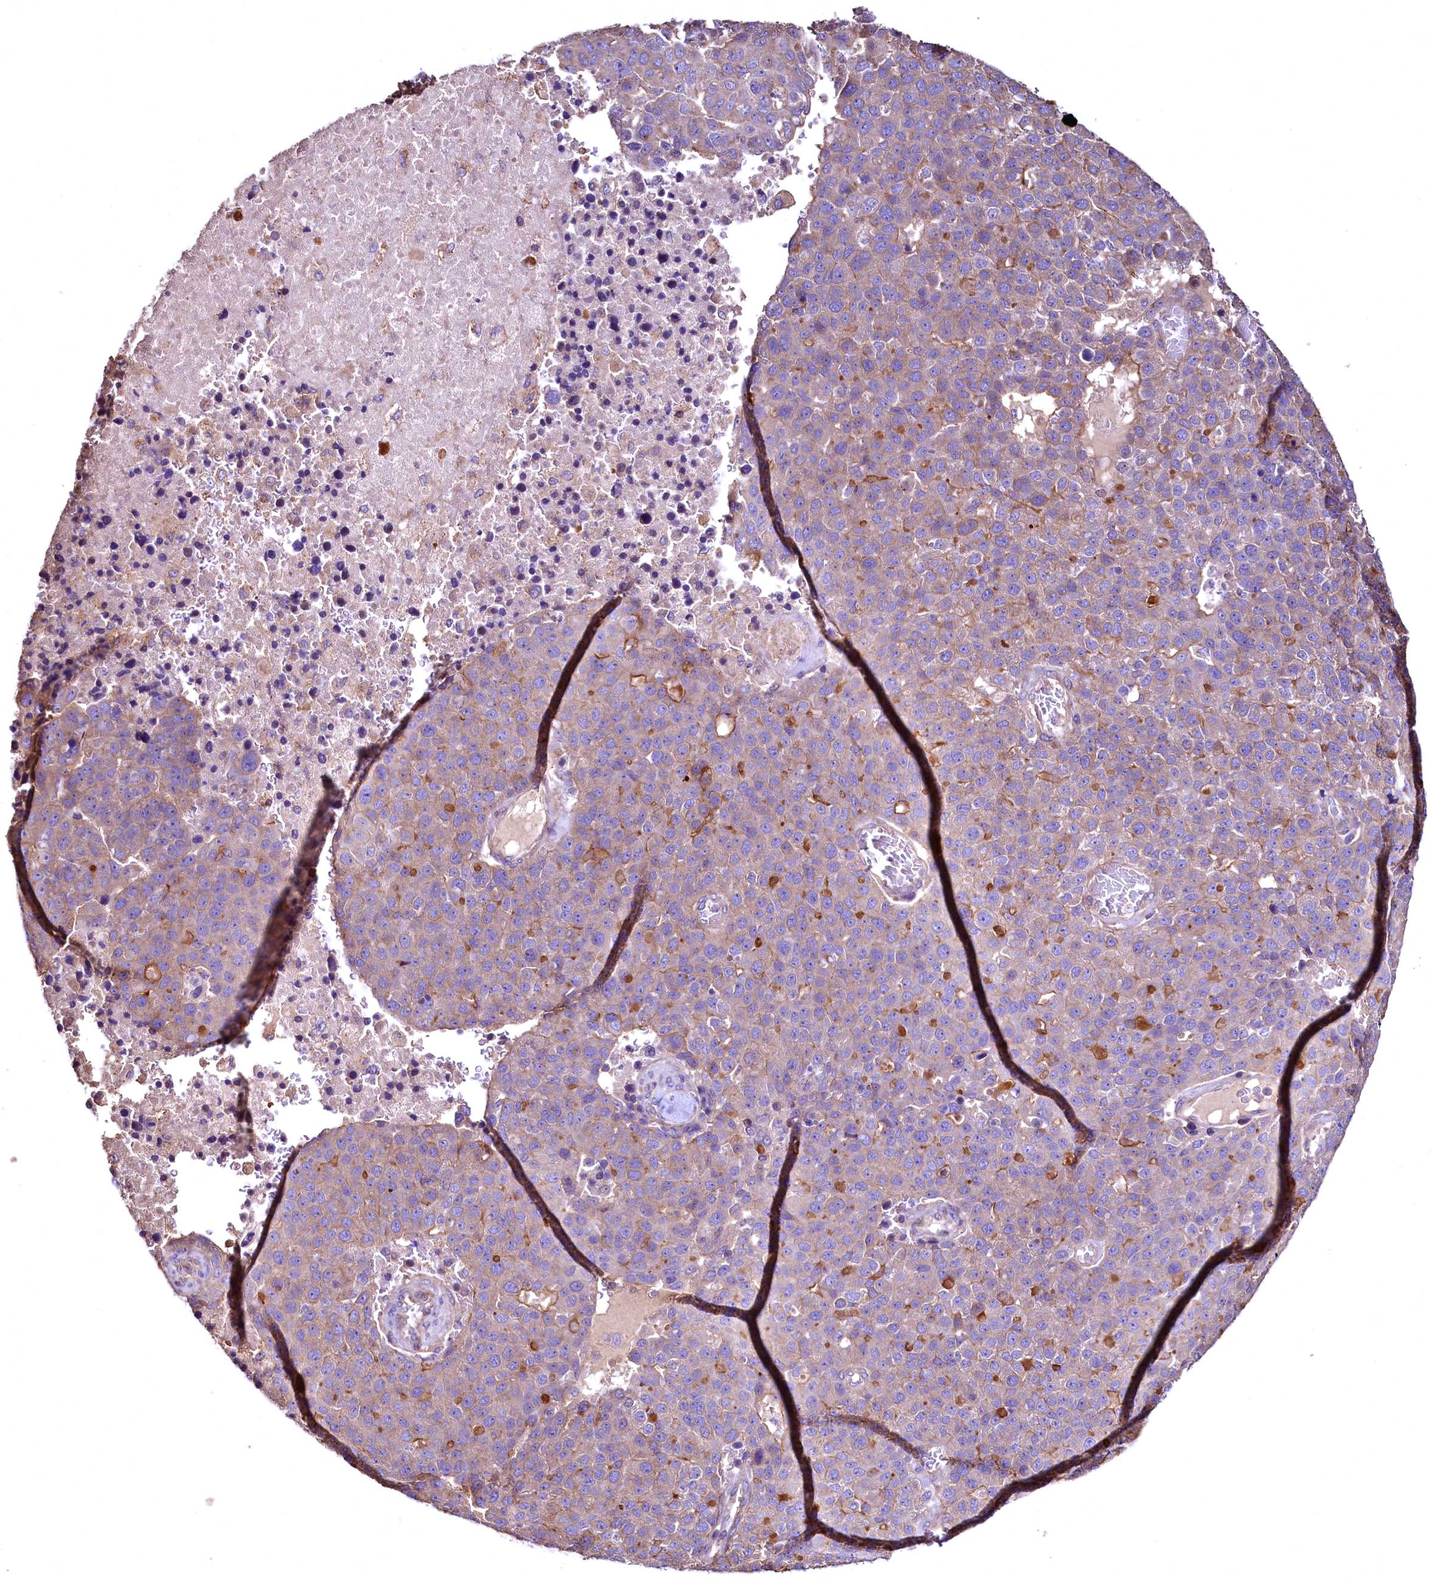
{"staining": {"intensity": "moderate", "quantity": ">75%", "location": "cytoplasmic/membranous"}, "tissue": "pancreatic cancer", "cell_type": "Tumor cells", "image_type": "cancer", "snomed": [{"axis": "morphology", "description": "Adenocarcinoma, NOS"}, {"axis": "topography", "description": "Pancreas"}], "caption": "The image reveals a brown stain indicating the presence of a protein in the cytoplasmic/membranous of tumor cells in adenocarcinoma (pancreatic).", "gene": "TBCEL", "patient": {"sex": "female", "age": 61}}